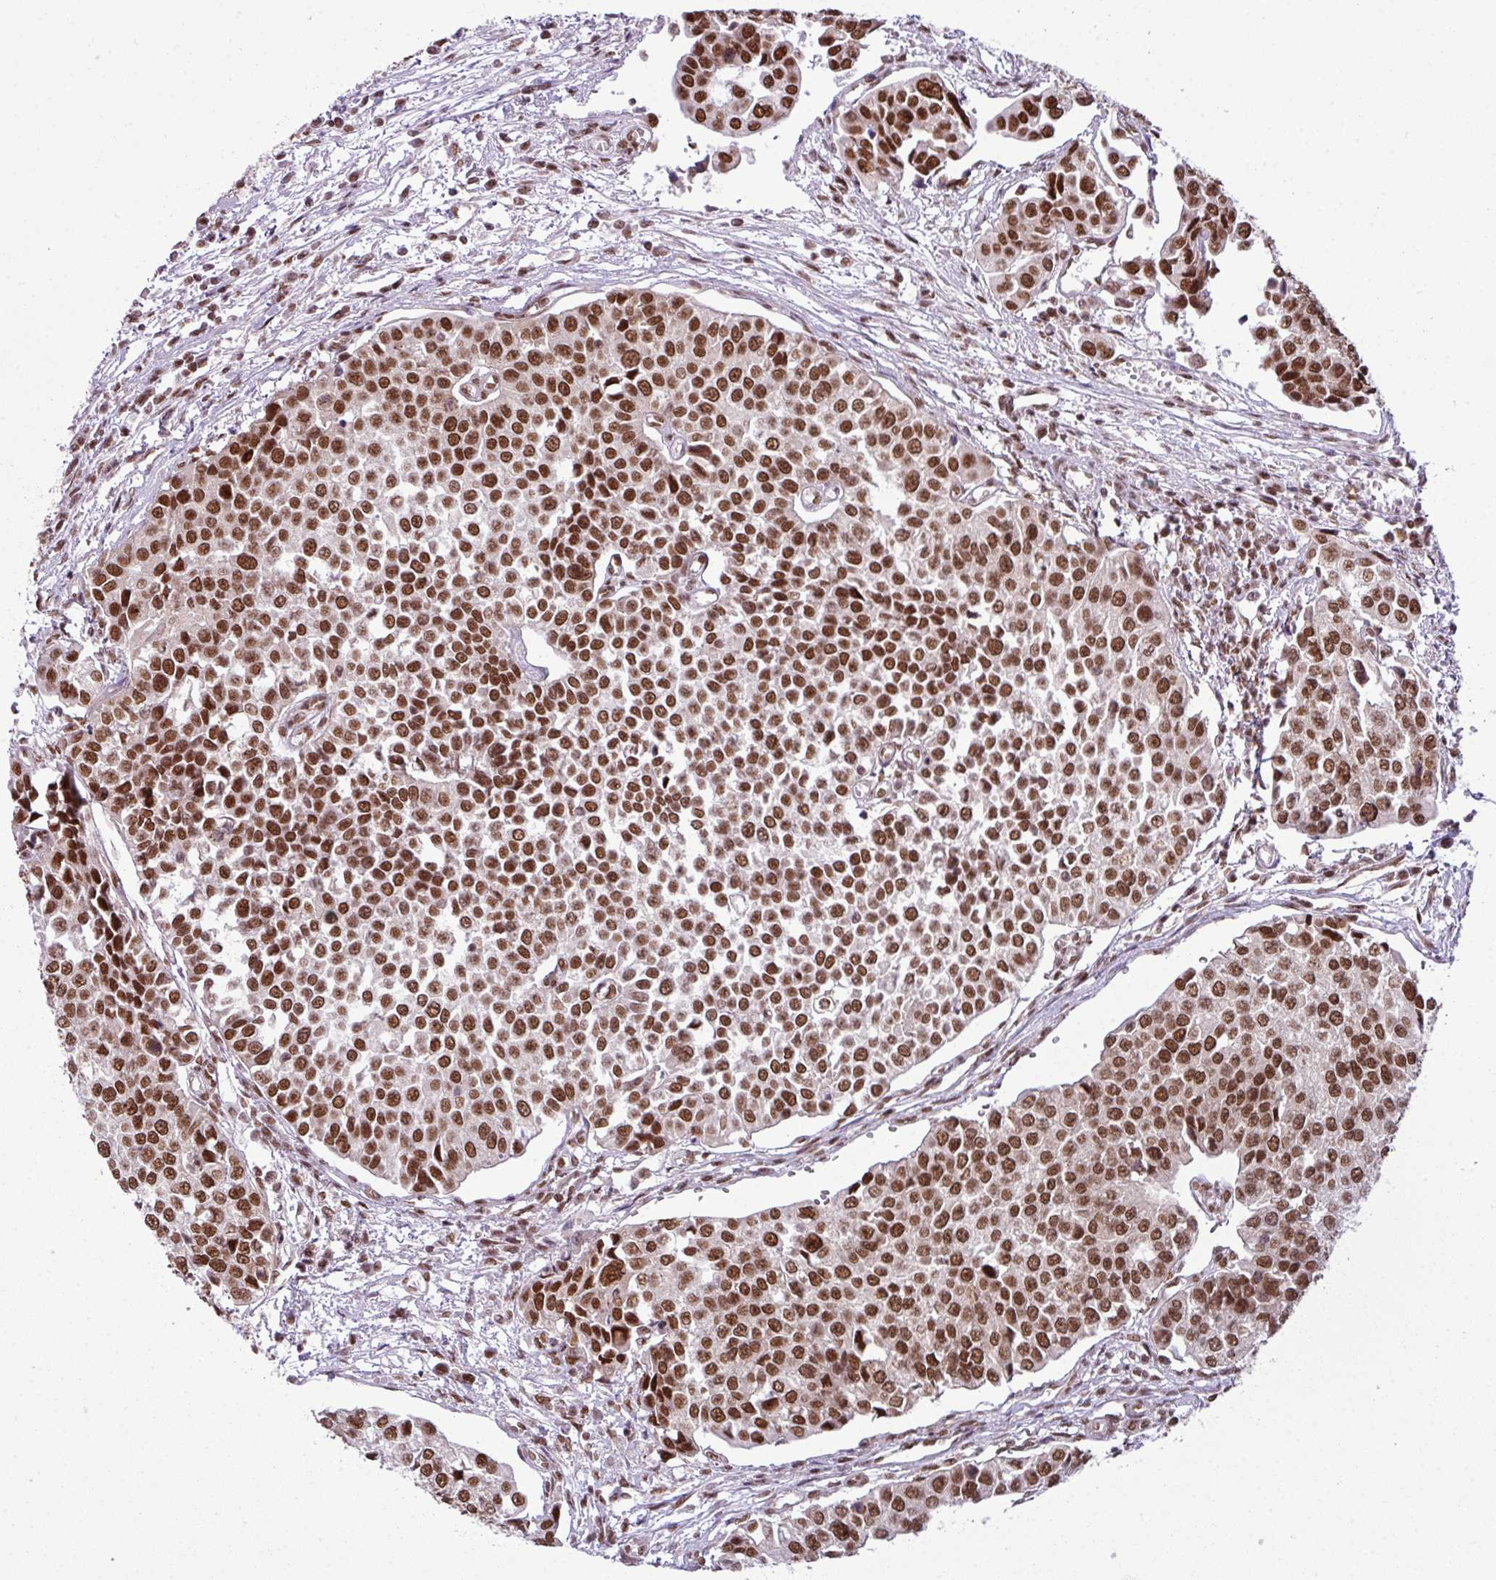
{"staining": {"intensity": "strong", "quantity": ">75%", "location": "nuclear"}, "tissue": "urothelial cancer", "cell_type": "Tumor cells", "image_type": "cancer", "snomed": [{"axis": "morphology", "description": "Urothelial carcinoma, Low grade"}, {"axis": "topography", "description": "Urinary bladder"}], "caption": "Strong nuclear staining for a protein is appreciated in approximately >75% of tumor cells of urothelial carcinoma (low-grade) using immunohistochemistry (IHC).", "gene": "ARL6IP4", "patient": {"sex": "female", "age": 78}}